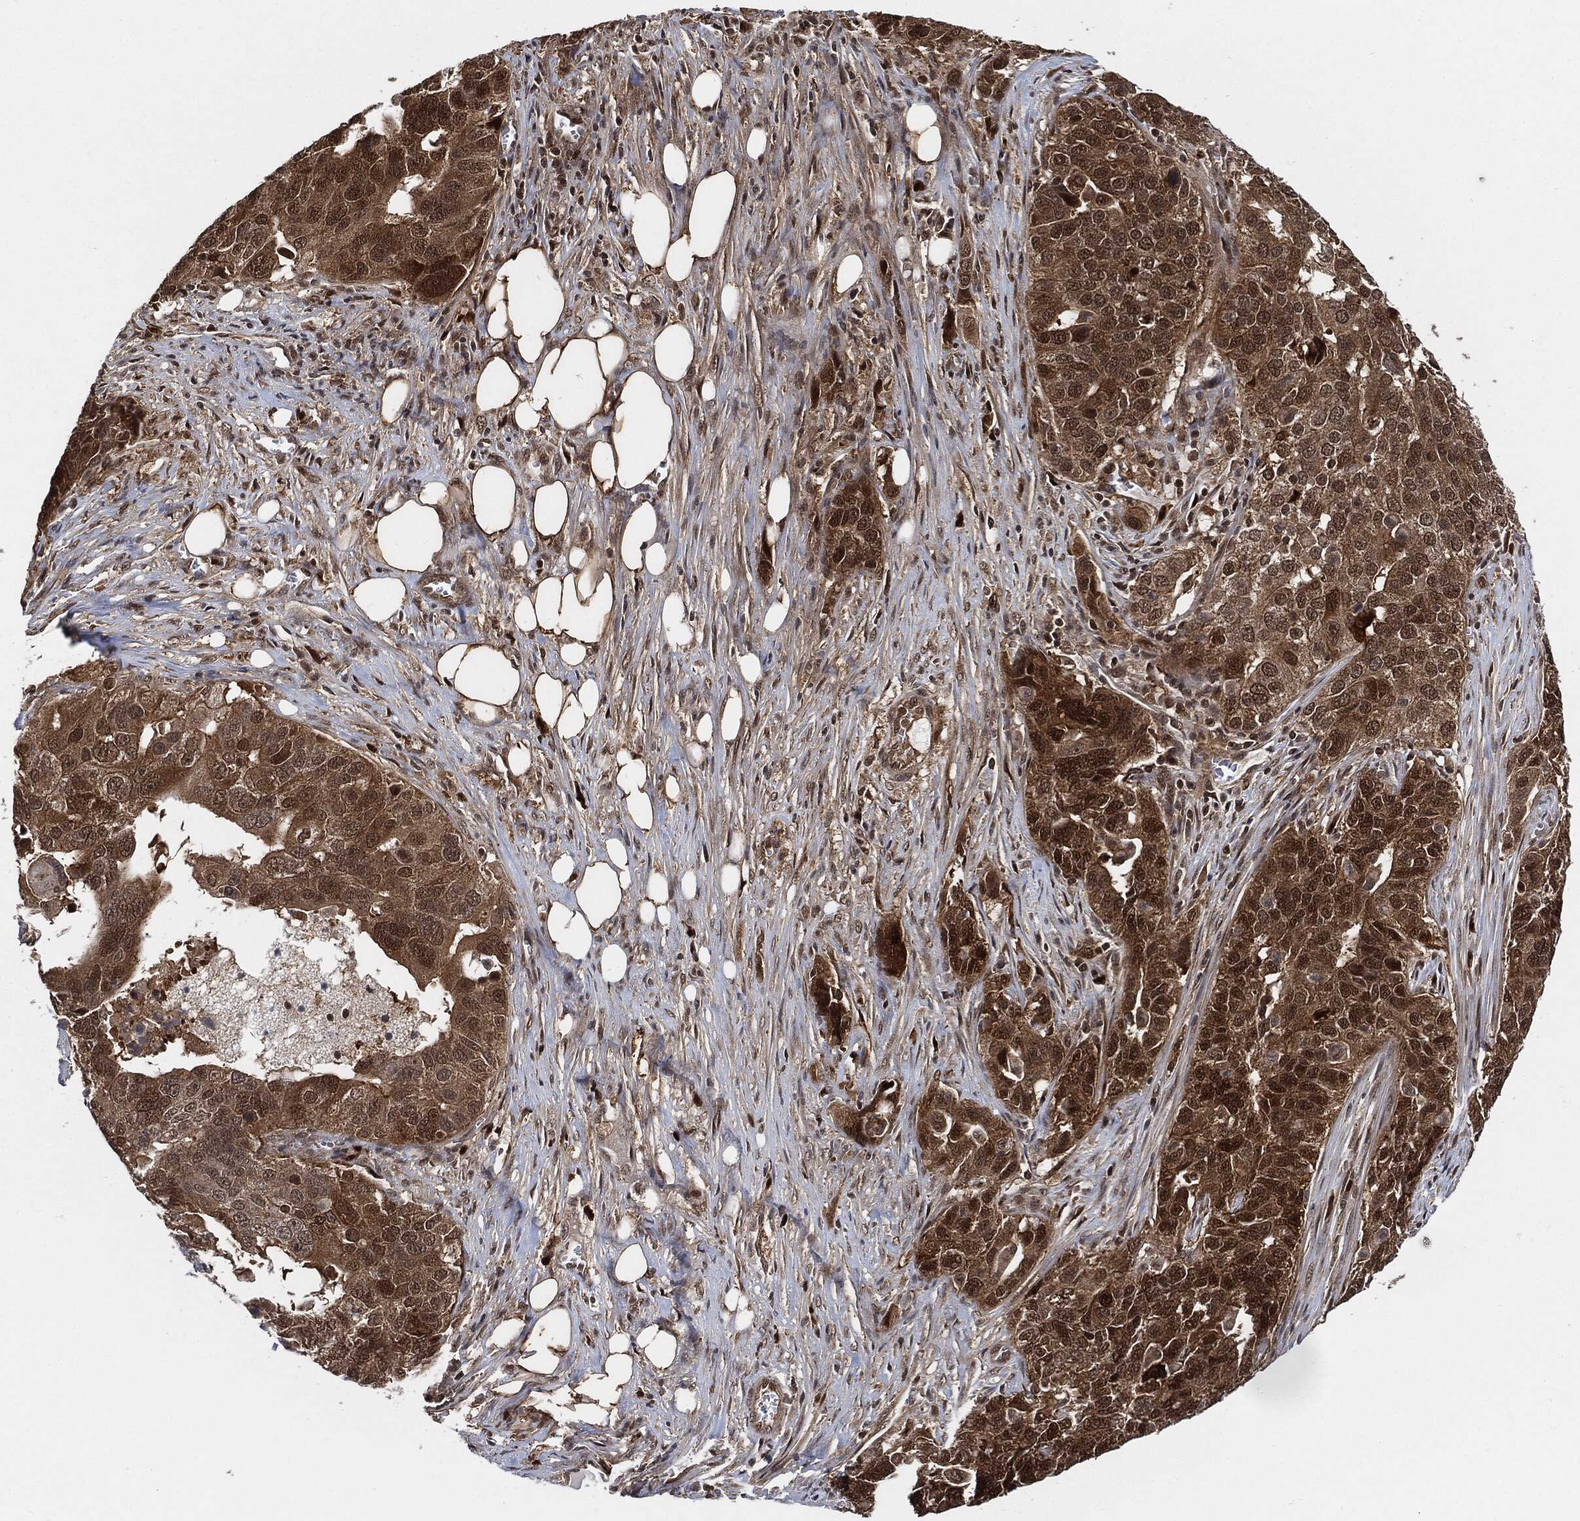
{"staining": {"intensity": "moderate", "quantity": ">75%", "location": "cytoplasmic/membranous"}, "tissue": "ovarian cancer", "cell_type": "Tumor cells", "image_type": "cancer", "snomed": [{"axis": "morphology", "description": "Carcinoma, endometroid"}, {"axis": "topography", "description": "Soft tissue"}, {"axis": "topography", "description": "Ovary"}], "caption": "The photomicrograph demonstrates staining of ovarian endometroid carcinoma, revealing moderate cytoplasmic/membranous protein positivity (brown color) within tumor cells.", "gene": "CUTA", "patient": {"sex": "female", "age": 52}}